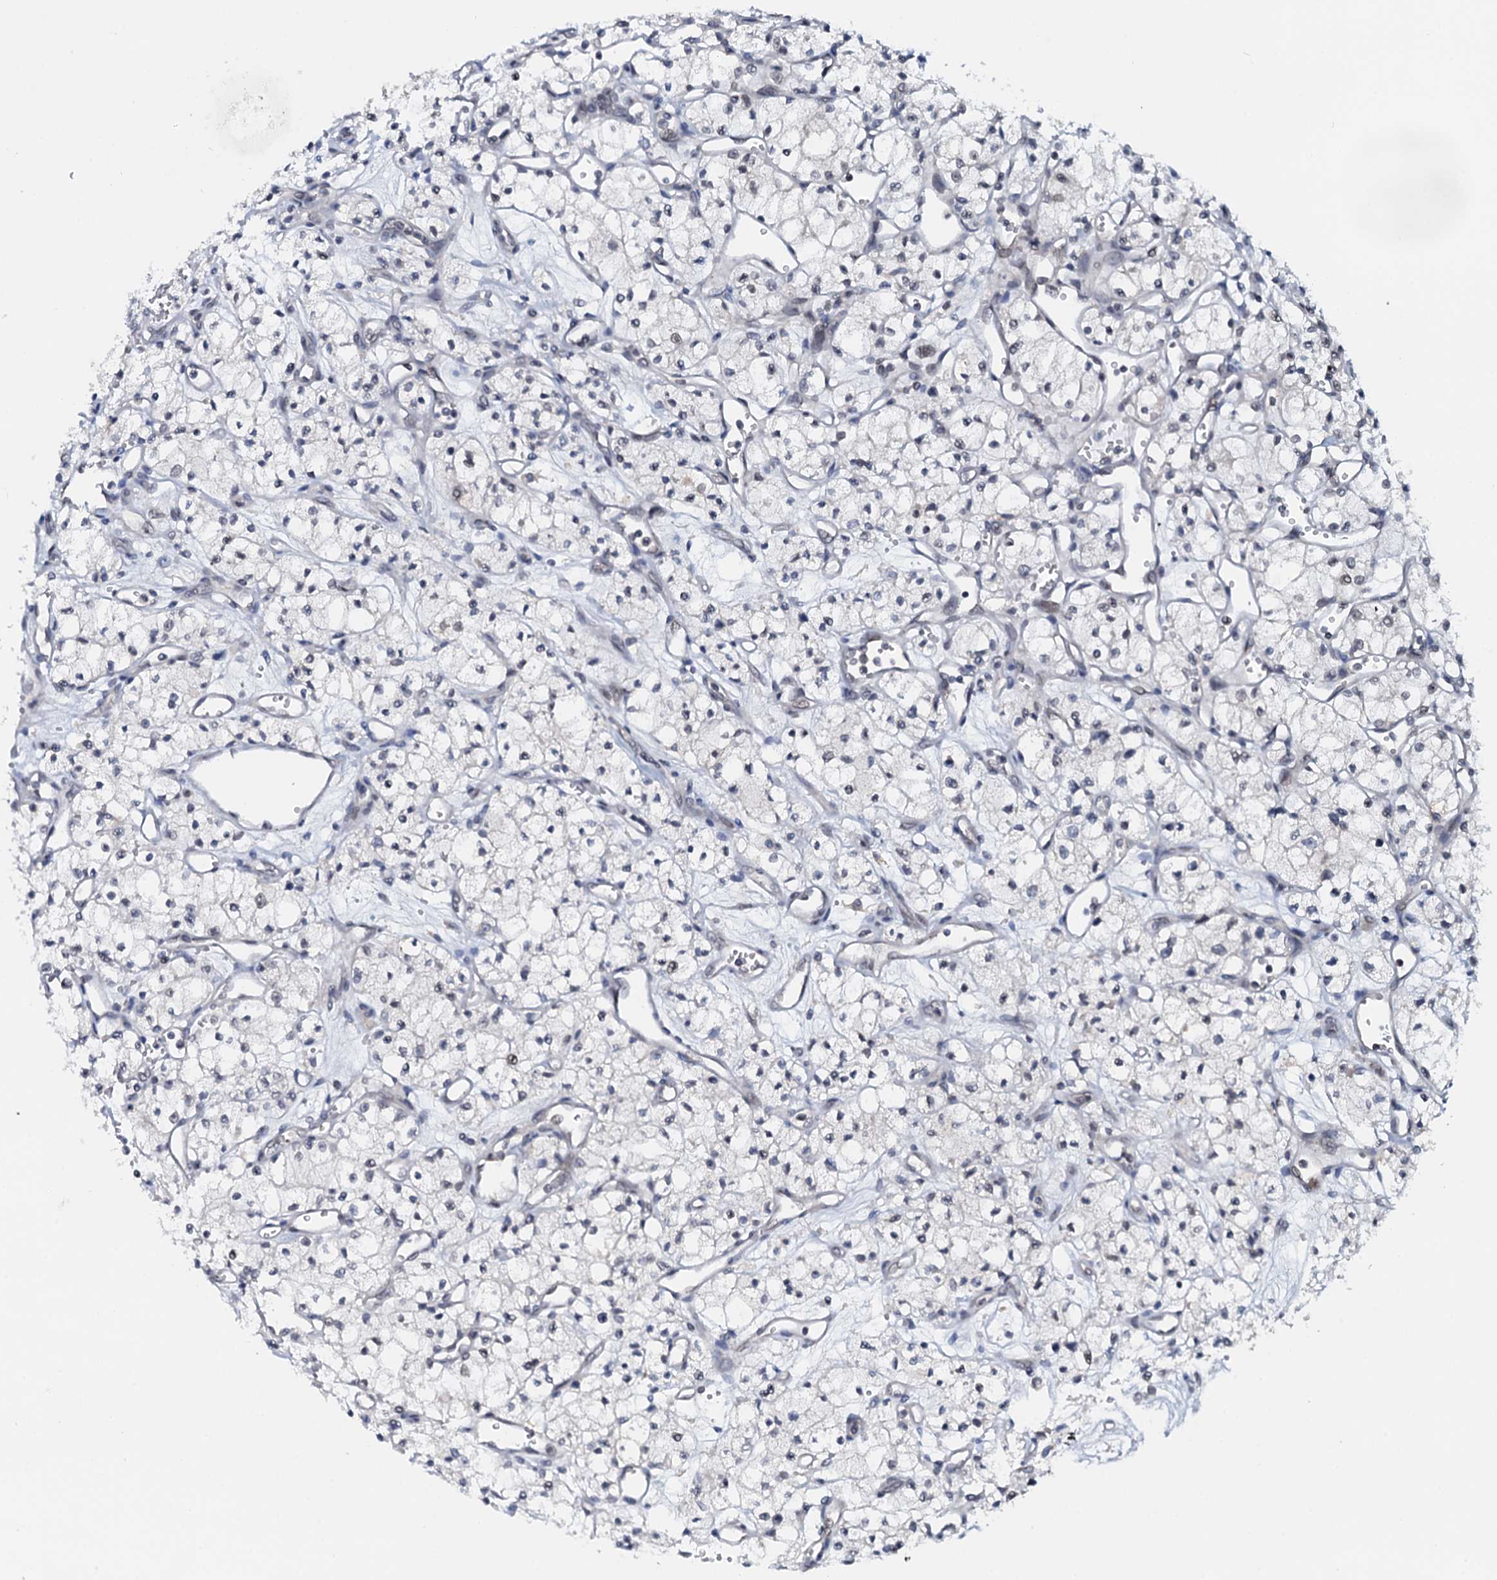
{"staining": {"intensity": "negative", "quantity": "none", "location": "none"}, "tissue": "renal cancer", "cell_type": "Tumor cells", "image_type": "cancer", "snomed": [{"axis": "morphology", "description": "Adenocarcinoma, NOS"}, {"axis": "topography", "description": "Kidney"}], "caption": "The IHC image has no significant staining in tumor cells of renal cancer (adenocarcinoma) tissue. (DAB (3,3'-diaminobenzidine) immunohistochemistry with hematoxylin counter stain).", "gene": "SNTA1", "patient": {"sex": "male", "age": 59}}